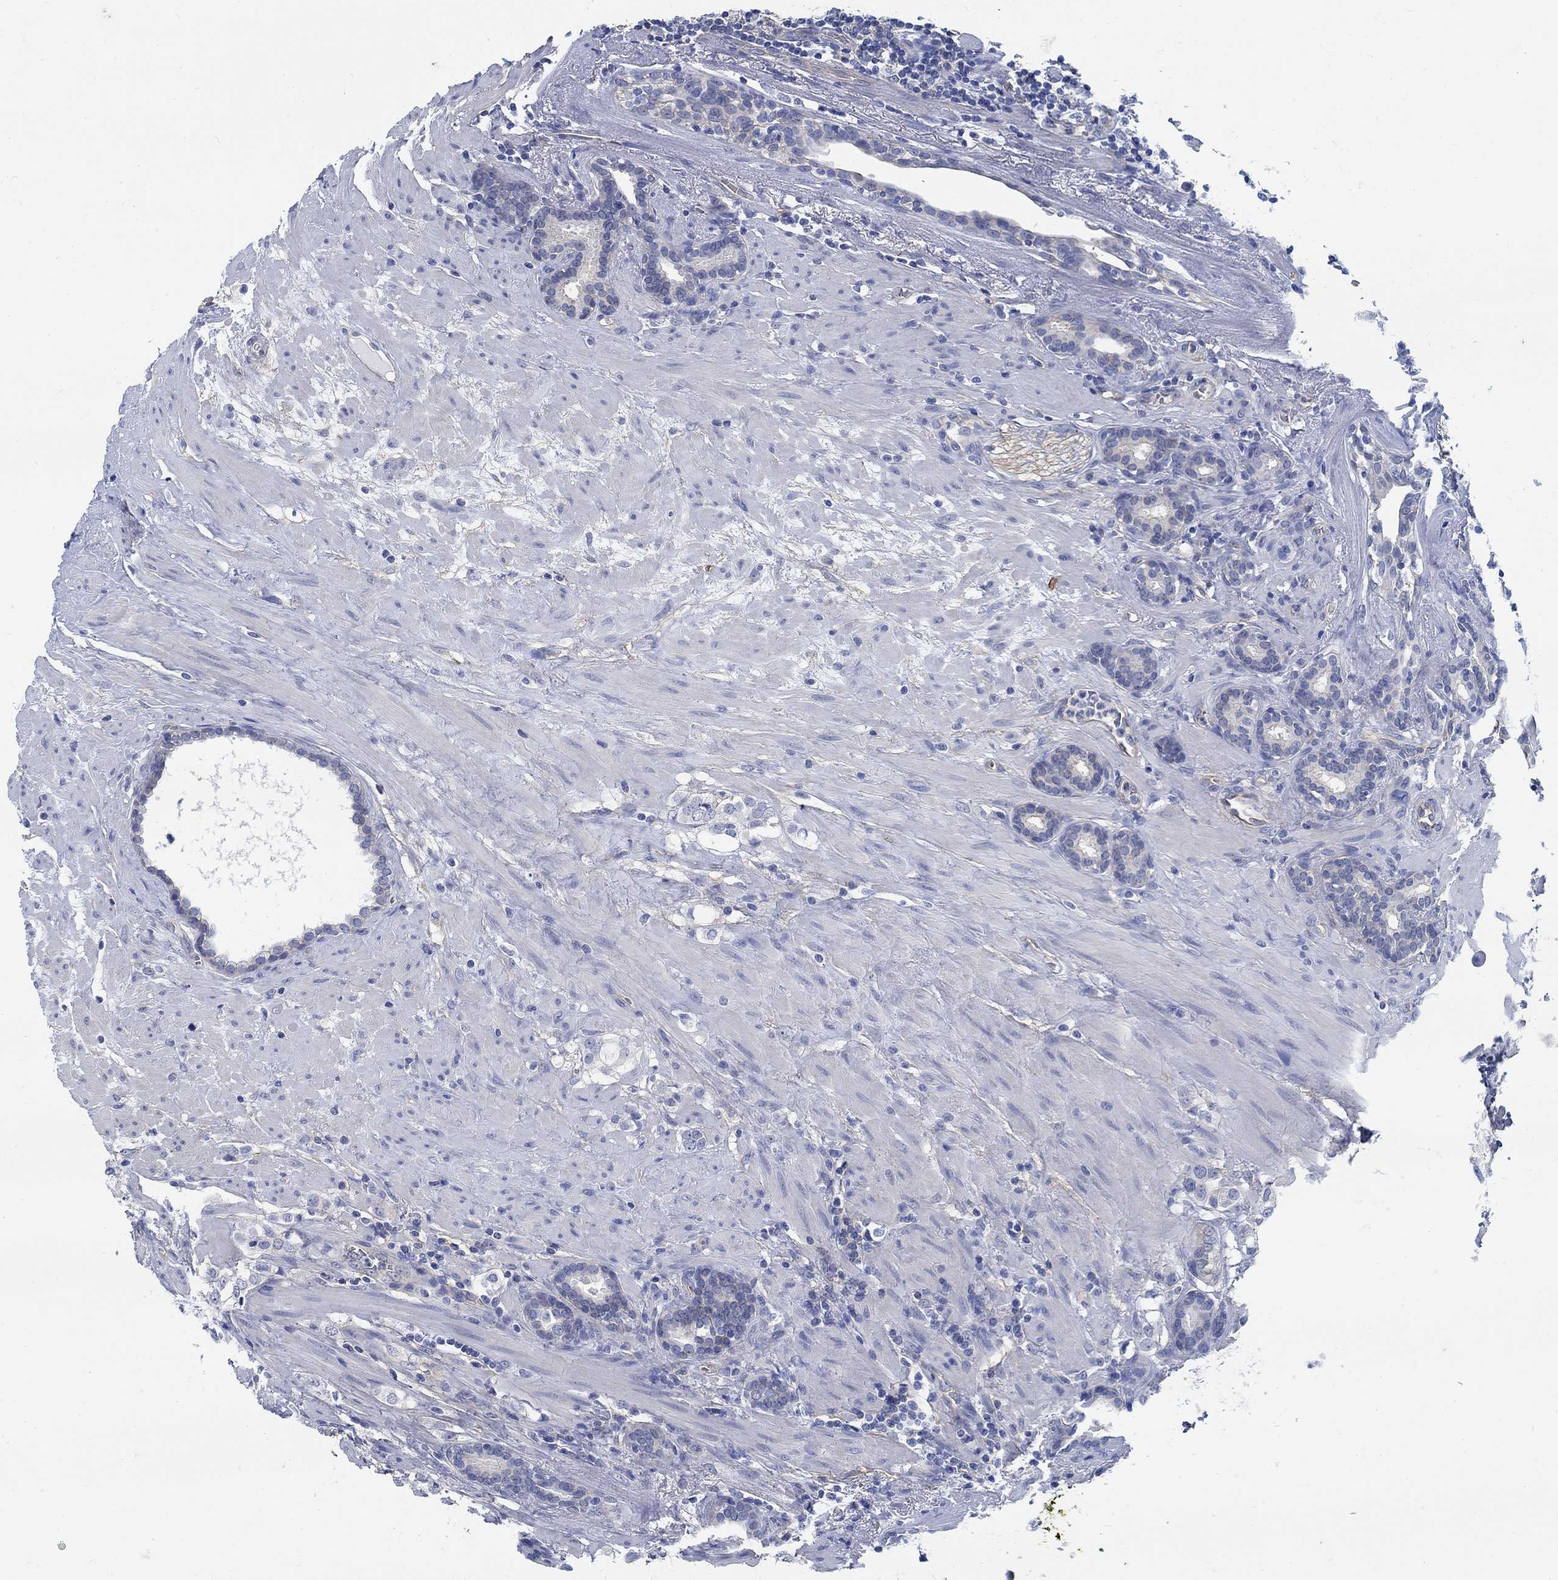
{"staining": {"intensity": "negative", "quantity": "none", "location": "none"}, "tissue": "prostate cancer", "cell_type": "Tumor cells", "image_type": "cancer", "snomed": [{"axis": "morphology", "description": "Adenocarcinoma, NOS"}, {"axis": "topography", "description": "Prostate"}], "caption": "Image shows no protein expression in tumor cells of adenocarcinoma (prostate) tissue. (Brightfield microscopy of DAB immunohistochemistry (IHC) at high magnification).", "gene": "TMEM198", "patient": {"sex": "male", "age": 66}}